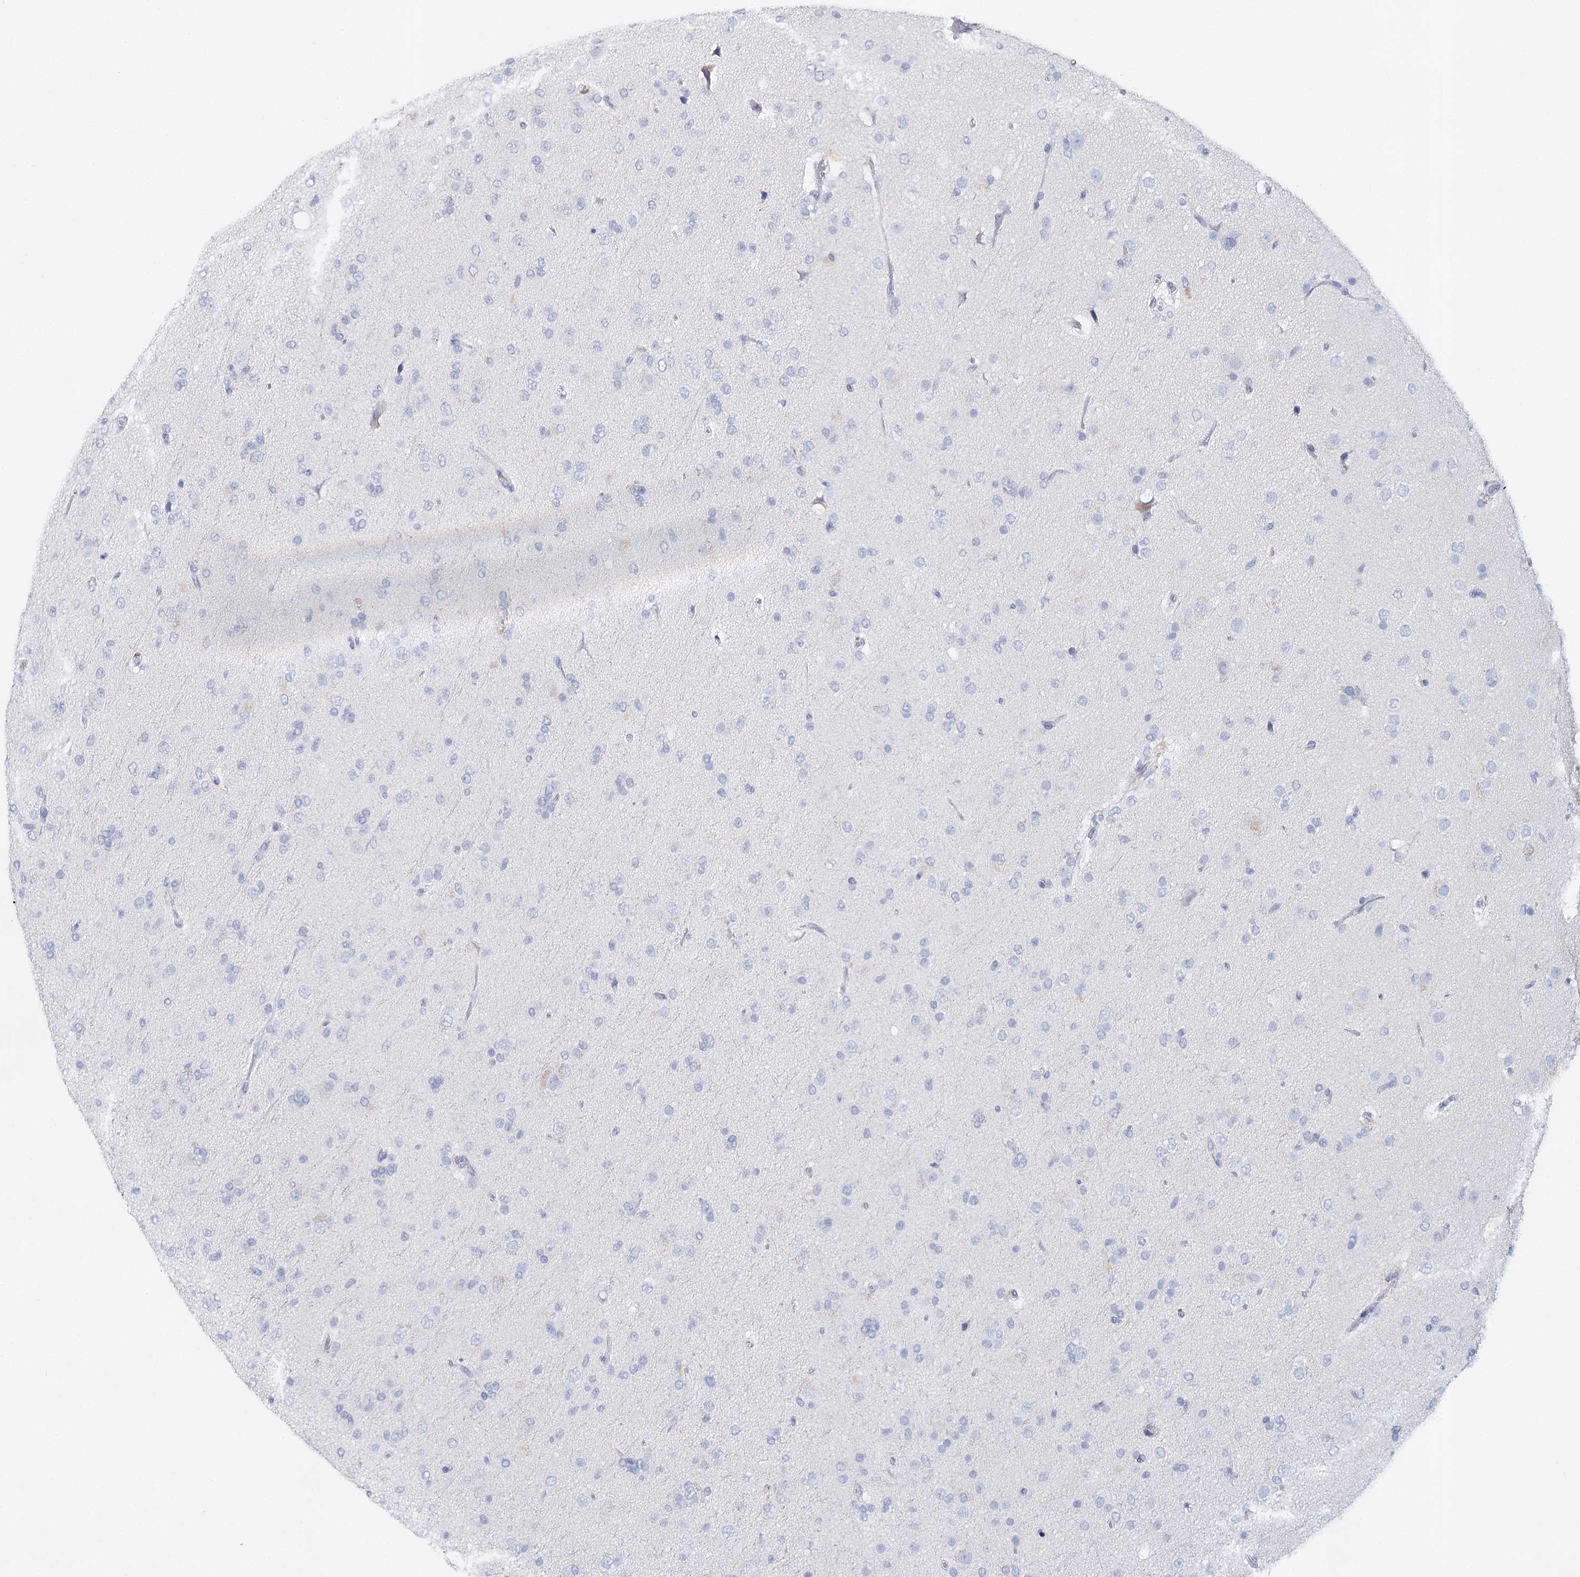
{"staining": {"intensity": "negative", "quantity": "none", "location": "none"}, "tissue": "glioma", "cell_type": "Tumor cells", "image_type": "cancer", "snomed": [{"axis": "morphology", "description": "Glioma, malignant, Low grade"}, {"axis": "topography", "description": "Brain"}], "caption": "Tumor cells are negative for protein expression in human glioma. Nuclei are stained in blue.", "gene": "CEACAM8", "patient": {"sex": "male", "age": 65}}